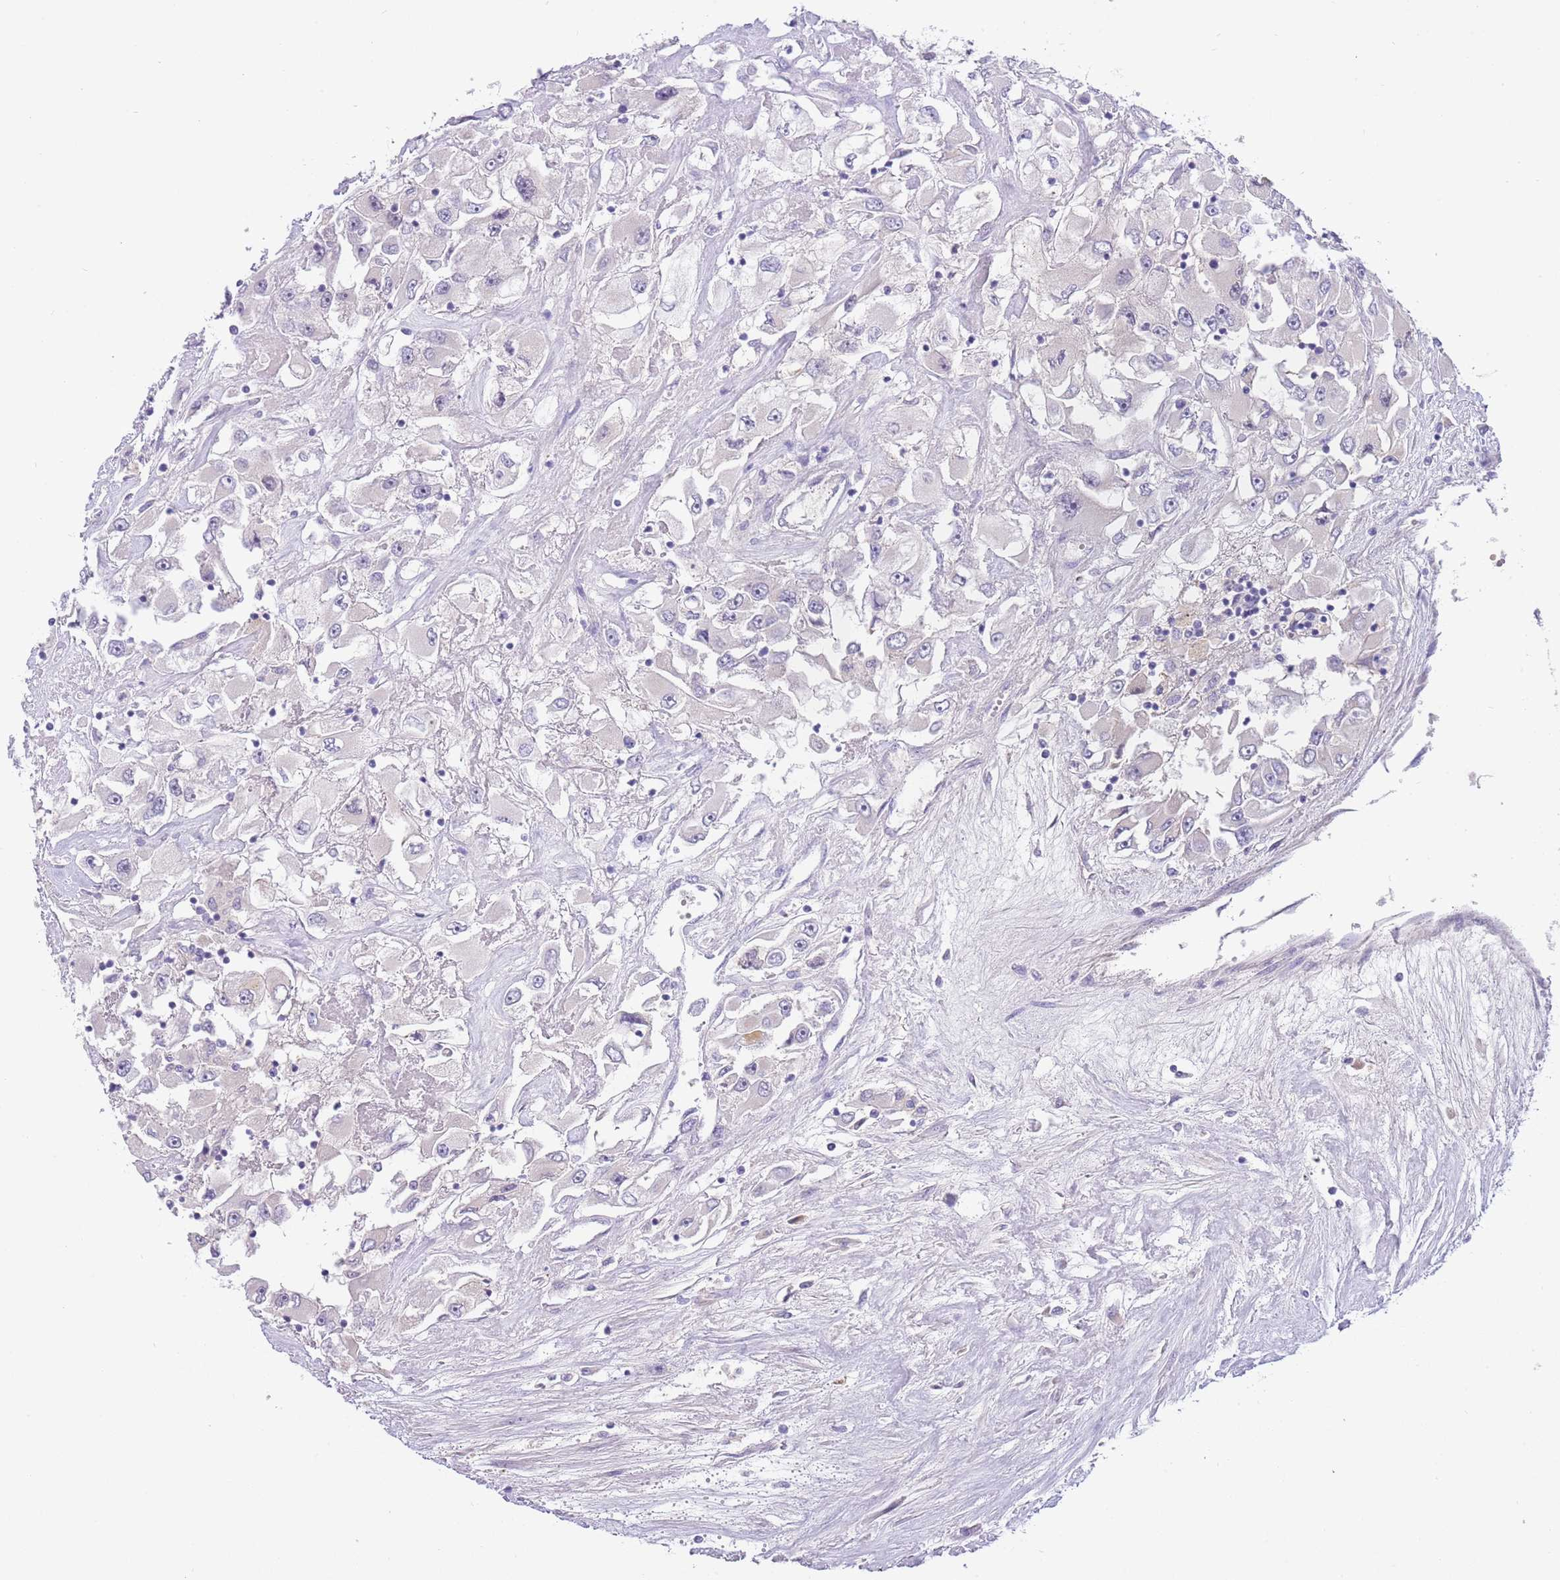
{"staining": {"intensity": "negative", "quantity": "none", "location": "none"}, "tissue": "renal cancer", "cell_type": "Tumor cells", "image_type": "cancer", "snomed": [{"axis": "morphology", "description": "Adenocarcinoma, NOS"}, {"axis": "topography", "description": "Kidney"}], "caption": "This is an IHC photomicrograph of human renal adenocarcinoma. There is no staining in tumor cells.", "gene": "CFAP73", "patient": {"sex": "female", "age": 52}}